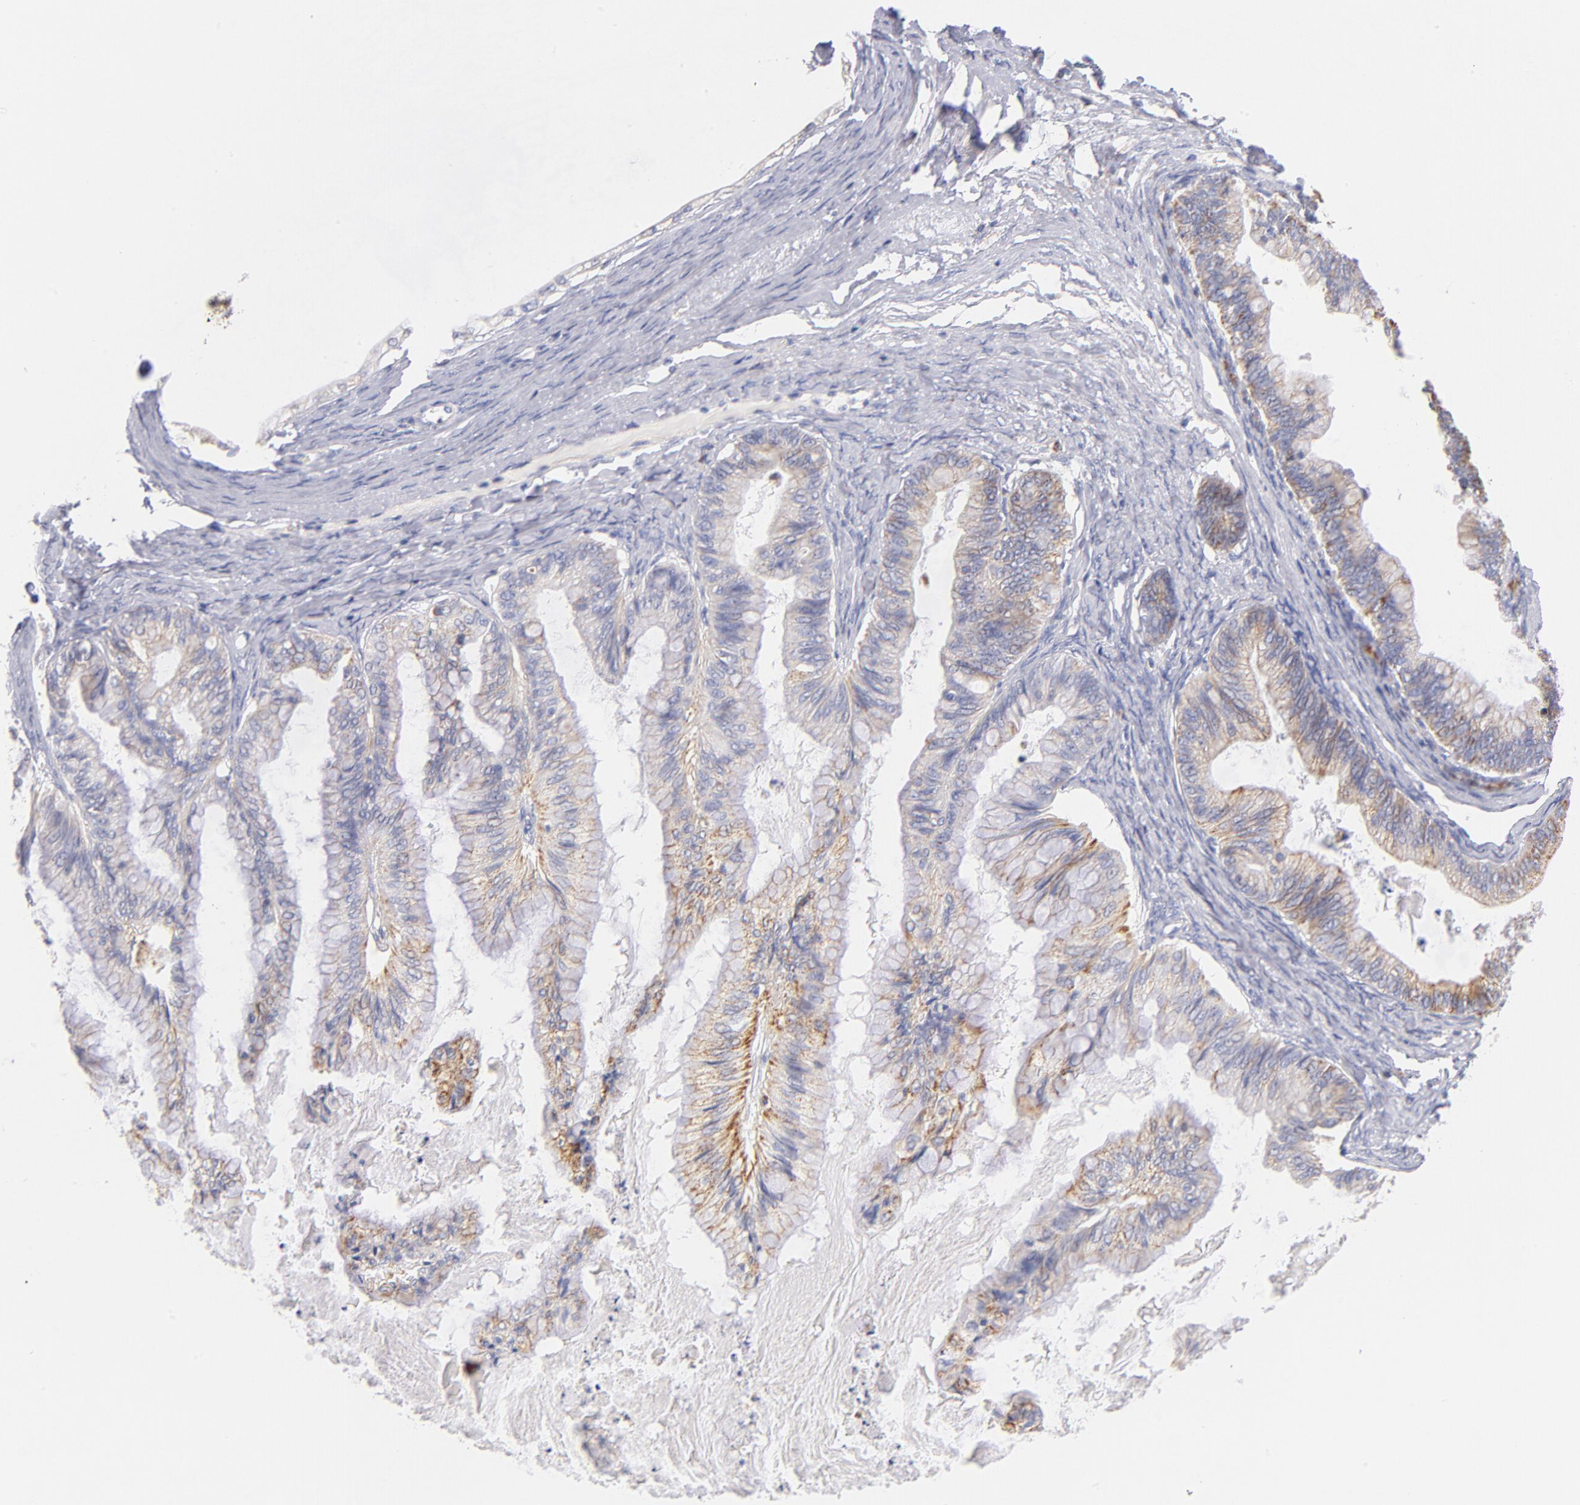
{"staining": {"intensity": "moderate", "quantity": "25%-75%", "location": "cytoplasmic/membranous"}, "tissue": "ovarian cancer", "cell_type": "Tumor cells", "image_type": "cancer", "snomed": [{"axis": "morphology", "description": "Cystadenocarcinoma, mucinous, NOS"}, {"axis": "topography", "description": "Ovary"}], "caption": "Ovarian mucinous cystadenocarcinoma stained with IHC exhibits moderate cytoplasmic/membranous expression in about 25%-75% of tumor cells. The protein is stained brown, and the nuclei are stained in blue (DAB (3,3'-diaminobenzidine) IHC with brightfield microscopy, high magnification).", "gene": "AIFM1", "patient": {"sex": "female", "age": 57}}